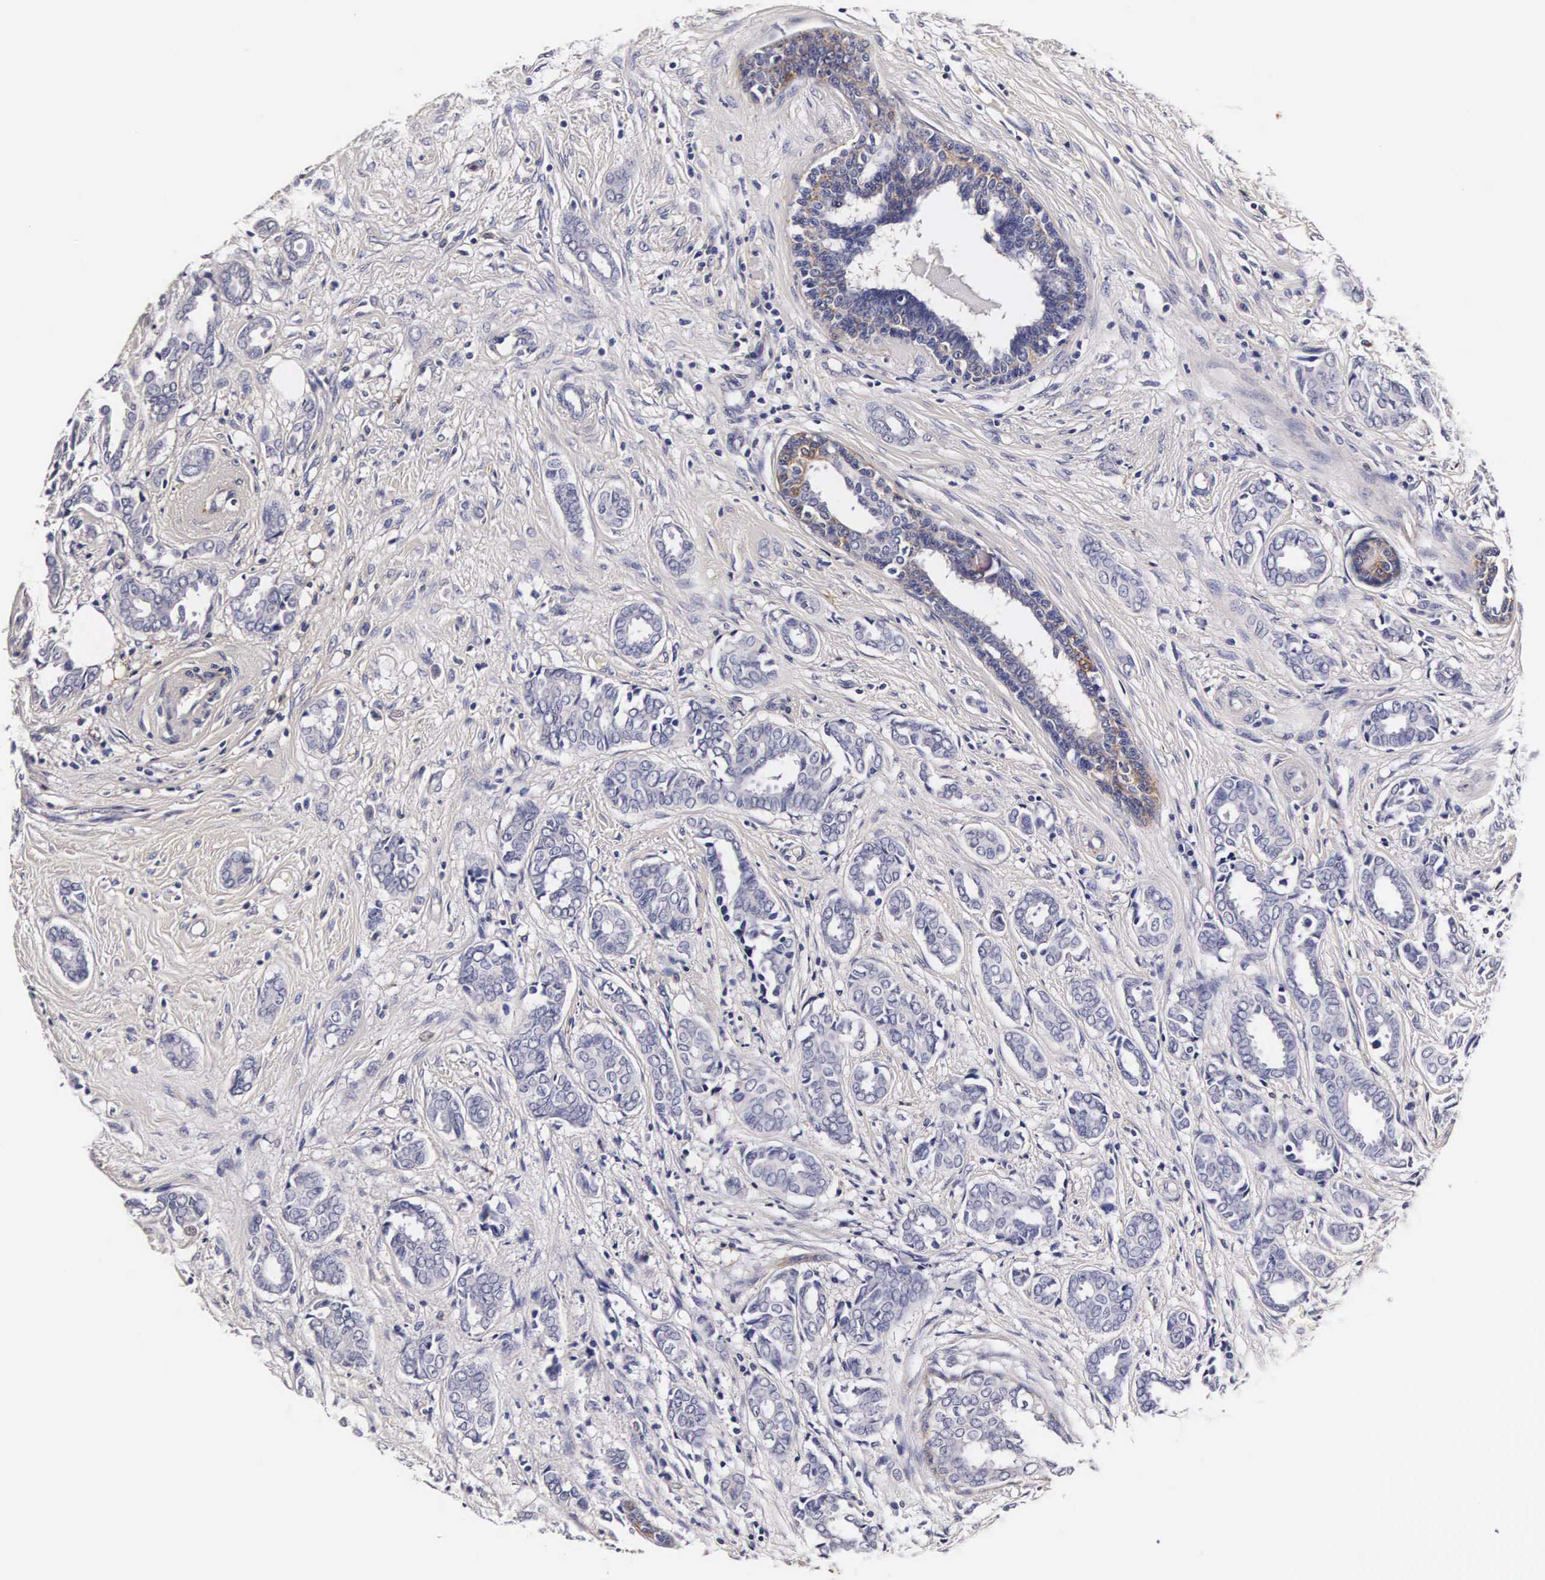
{"staining": {"intensity": "negative", "quantity": "none", "location": "none"}, "tissue": "breast cancer", "cell_type": "Tumor cells", "image_type": "cancer", "snomed": [{"axis": "morphology", "description": "Duct carcinoma"}, {"axis": "topography", "description": "Breast"}], "caption": "This image is of breast infiltrating ductal carcinoma stained with immunohistochemistry to label a protein in brown with the nuclei are counter-stained blue. There is no expression in tumor cells.", "gene": "CTSB", "patient": {"sex": "female", "age": 50}}